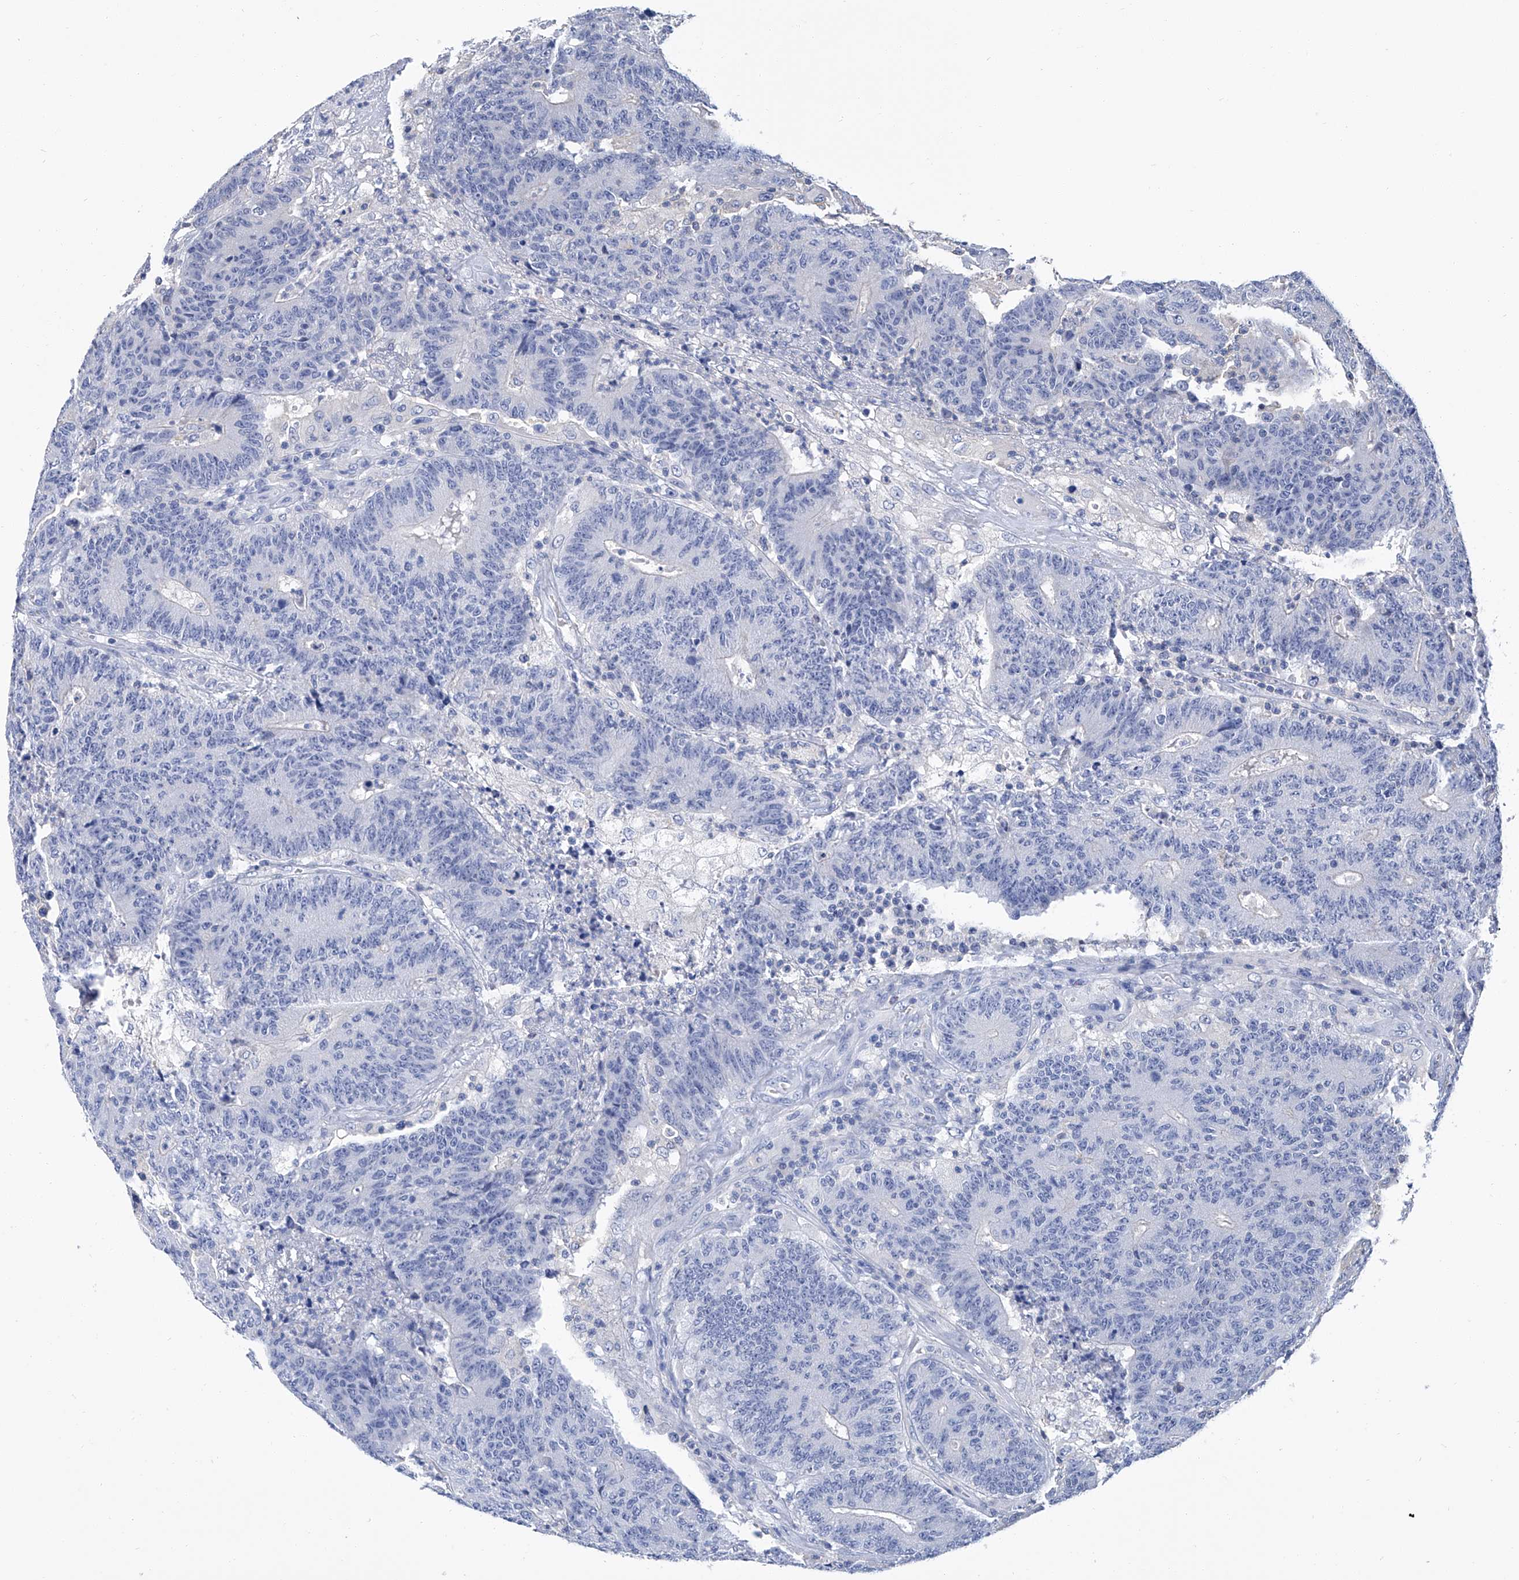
{"staining": {"intensity": "negative", "quantity": "none", "location": "none"}, "tissue": "colorectal cancer", "cell_type": "Tumor cells", "image_type": "cancer", "snomed": [{"axis": "morphology", "description": "Normal tissue, NOS"}, {"axis": "morphology", "description": "Adenocarcinoma, NOS"}, {"axis": "topography", "description": "Colon"}], "caption": "A histopathology image of human colorectal cancer is negative for staining in tumor cells.", "gene": "GPT", "patient": {"sex": "female", "age": 75}}